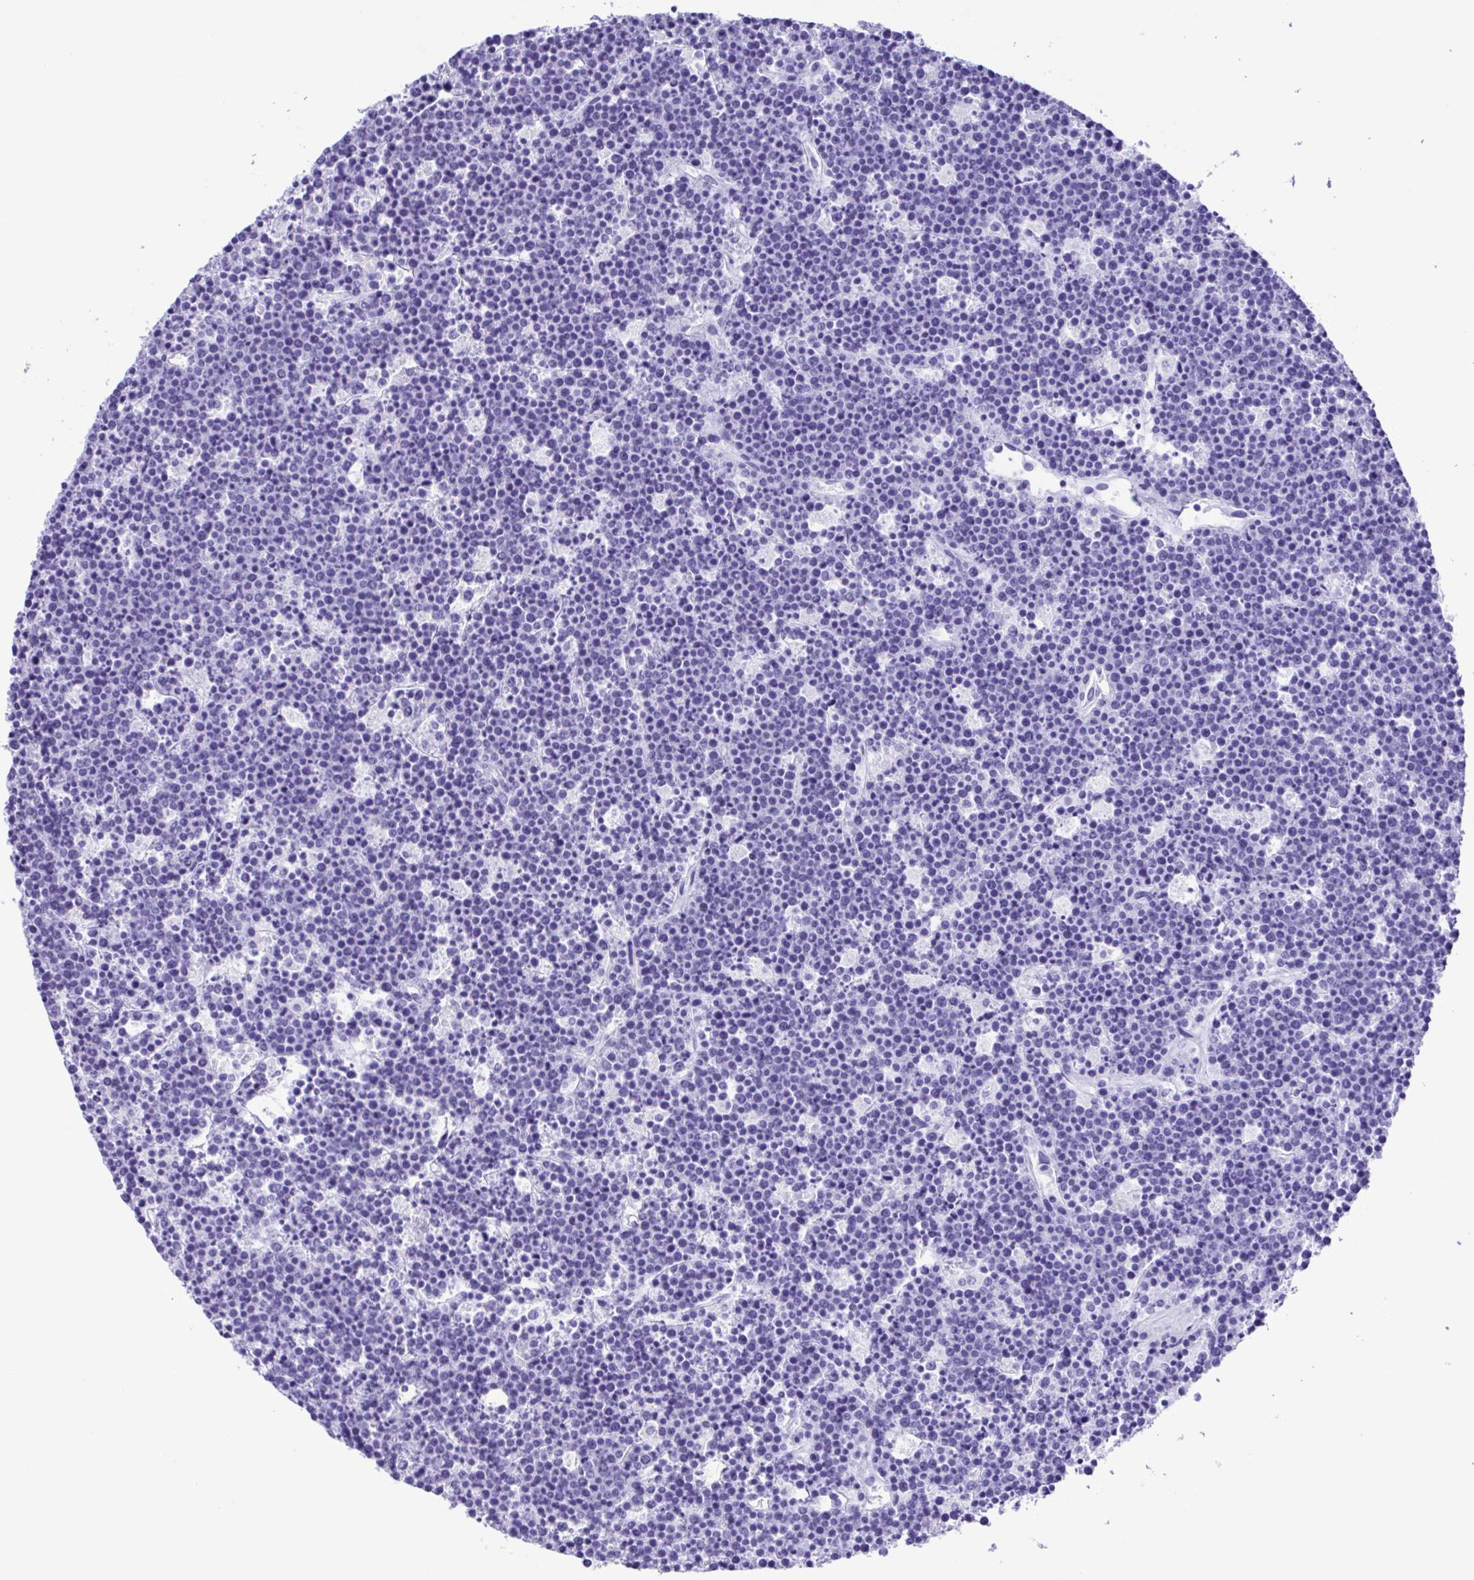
{"staining": {"intensity": "negative", "quantity": "none", "location": "none"}, "tissue": "lymphoma", "cell_type": "Tumor cells", "image_type": "cancer", "snomed": [{"axis": "morphology", "description": "Malignant lymphoma, non-Hodgkin's type, High grade"}, {"axis": "topography", "description": "Ovary"}], "caption": "There is no significant expression in tumor cells of lymphoma.", "gene": "ERP27", "patient": {"sex": "female", "age": 56}}